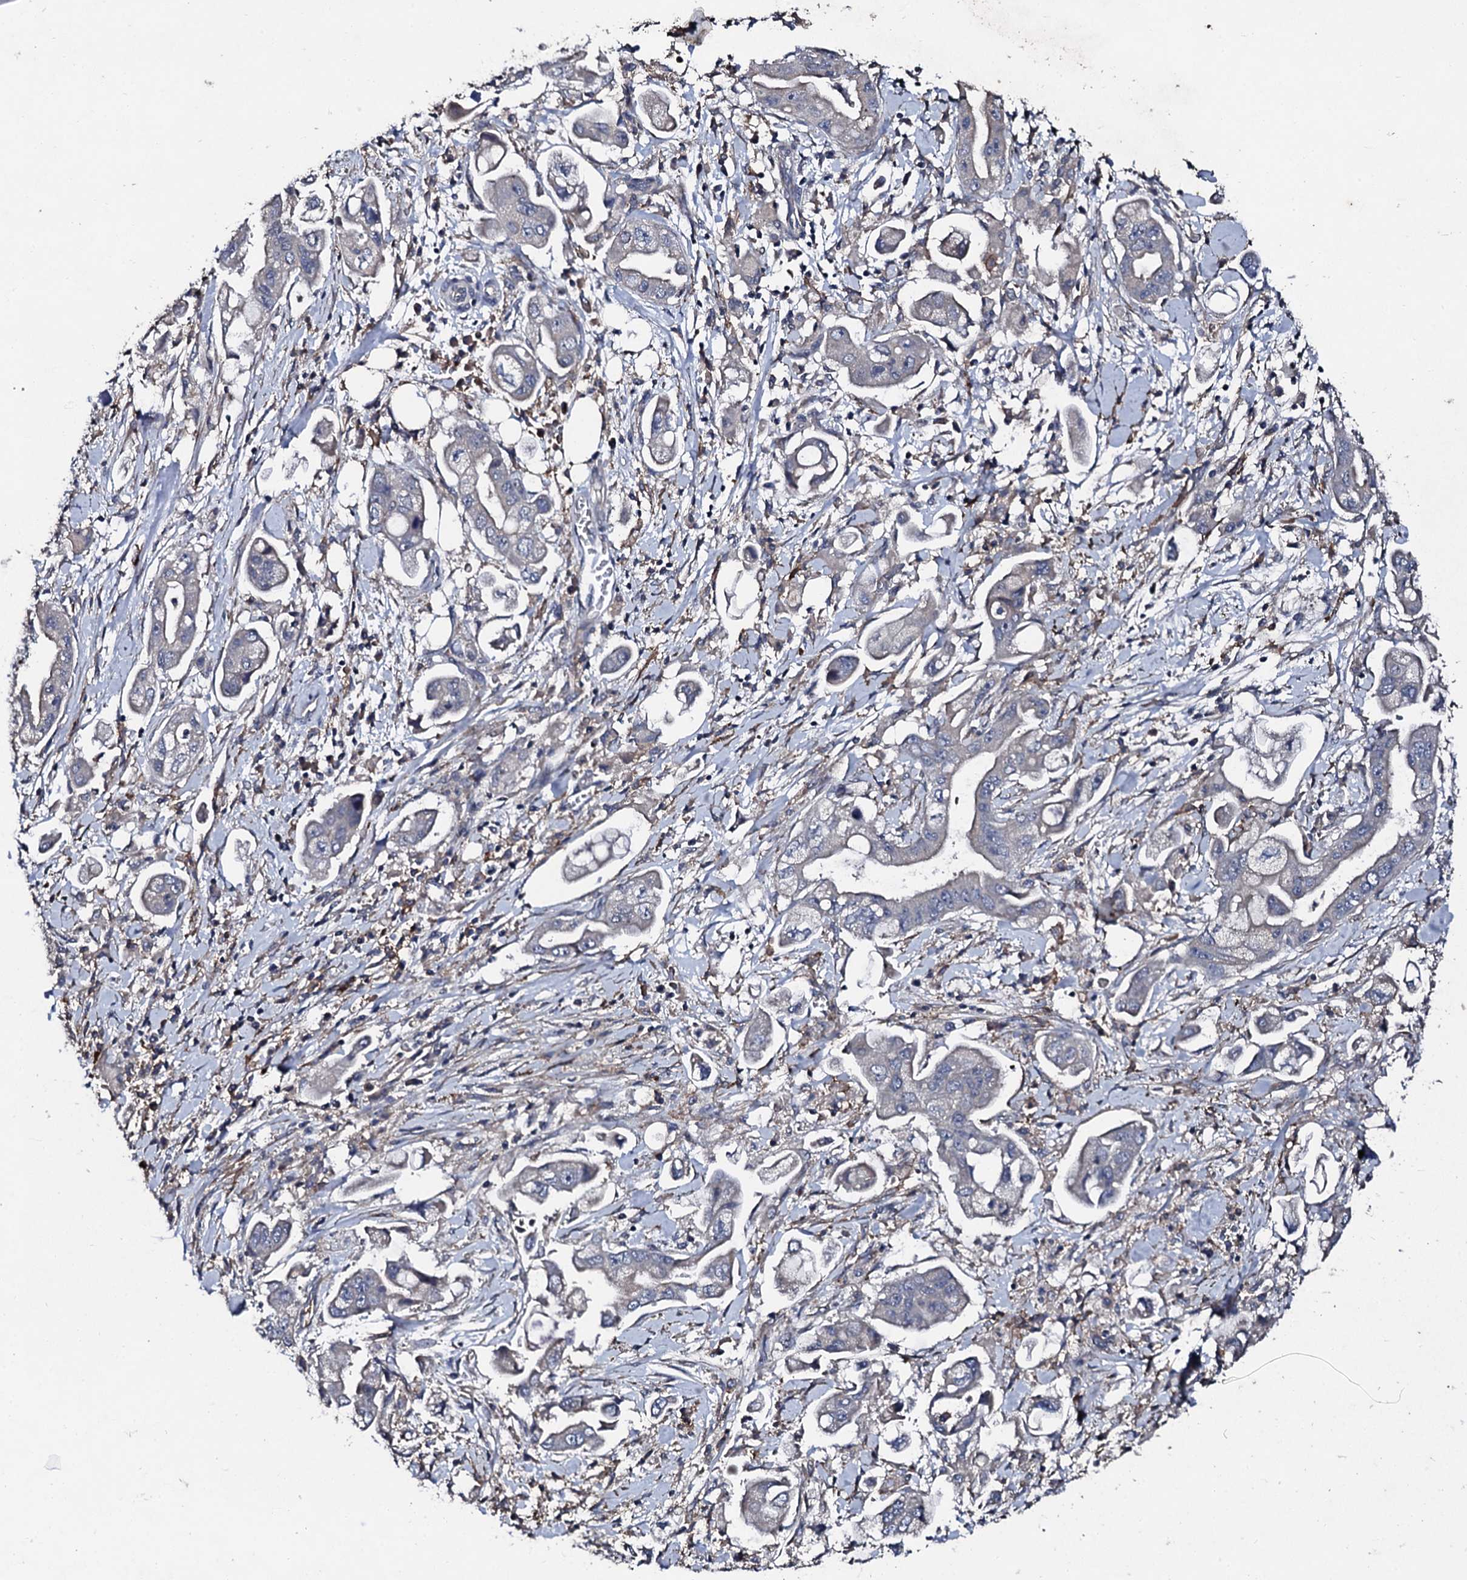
{"staining": {"intensity": "negative", "quantity": "none", "location": "none"}, "tissue": "stomach cancer", "cell_type": "Tumor cells", "image_type": "cancer", "snomed": [{"axis": "morphology", "description": "Adenocarcinoma, NOS"}, {"axis": "topography", "description": "Stomach"}], "caption": "Tumor cells are negative for protein expression in human stomach adenocarcinoma.", "gene": "LRRC28", "patient": {"sex": "male", "age": 62}}